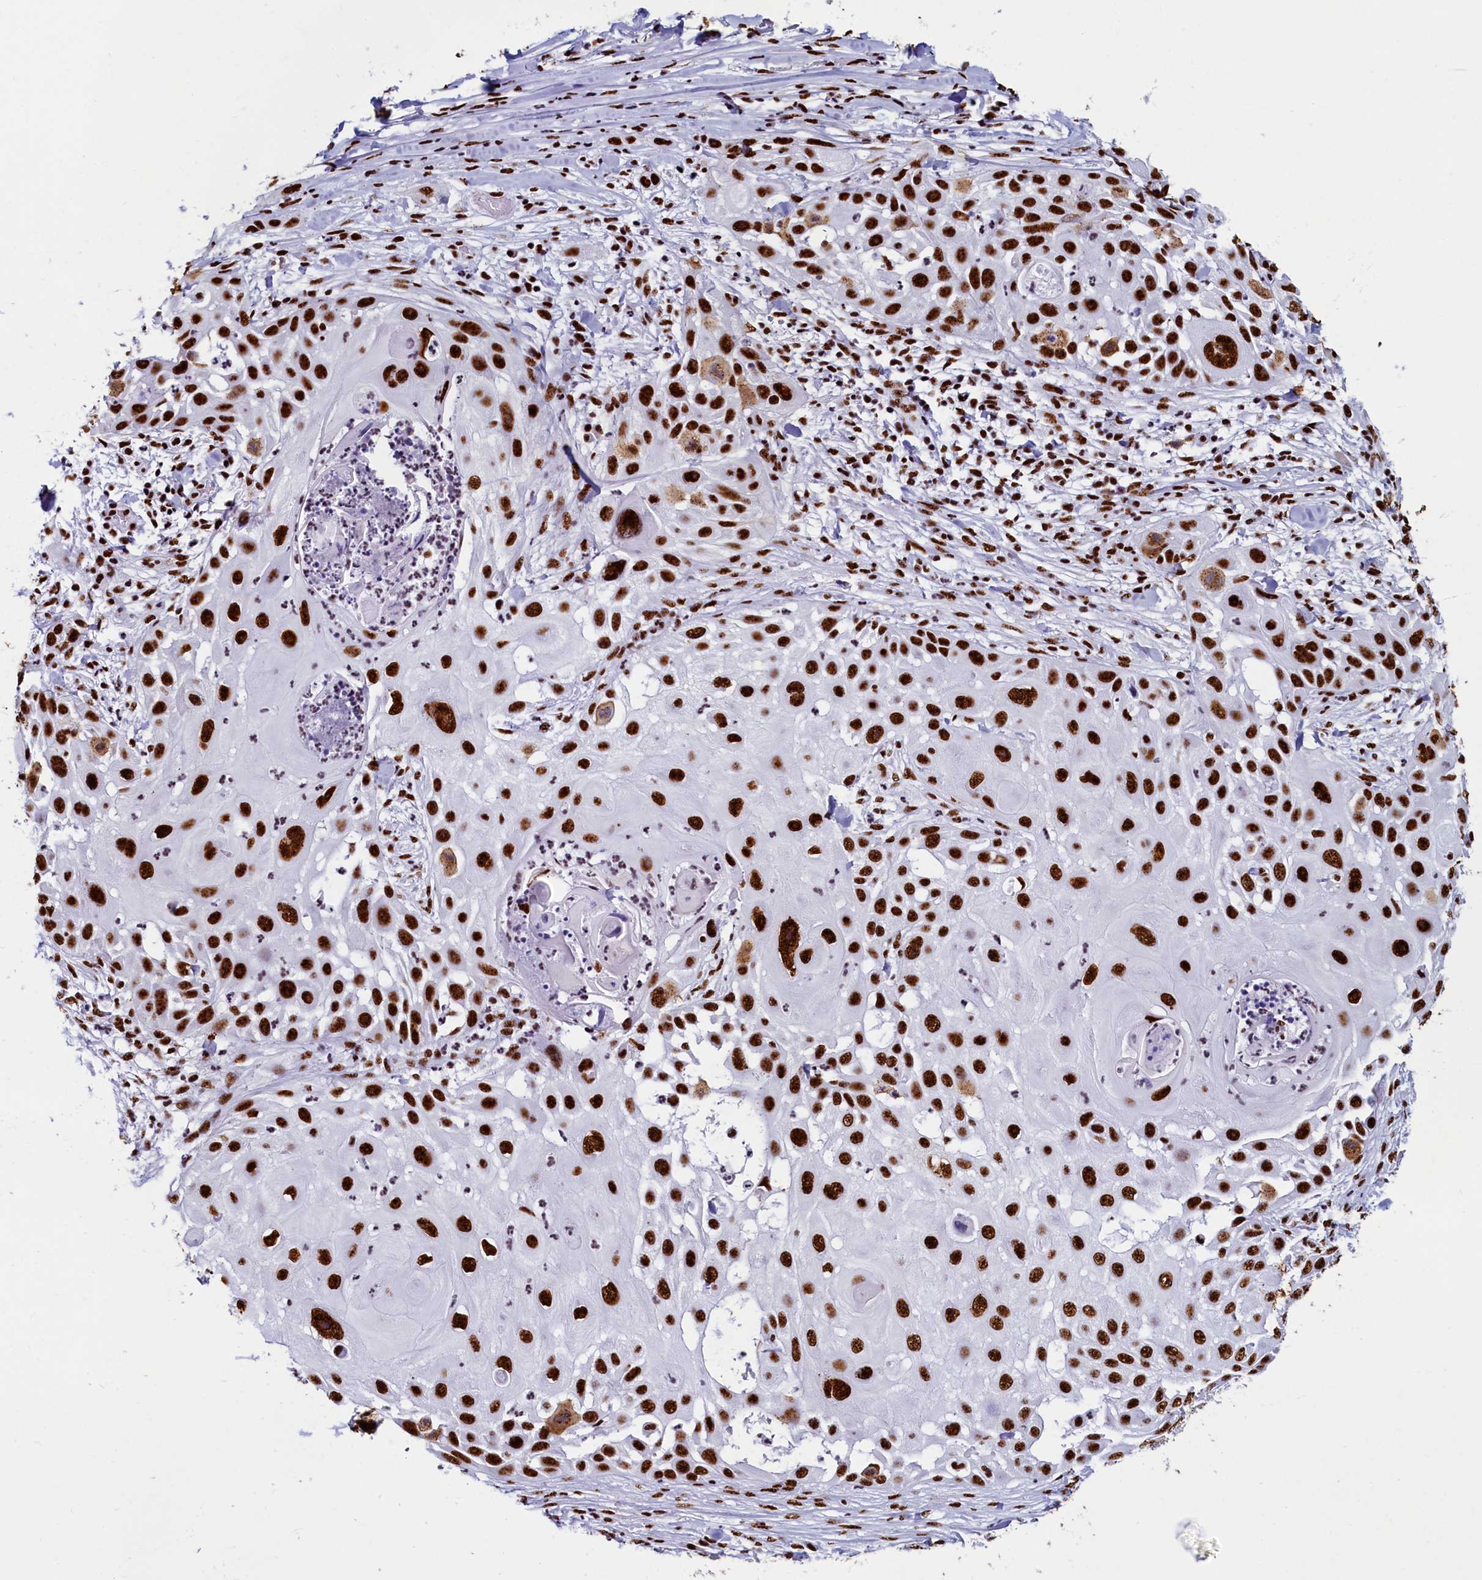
{"staining": {"intensity": "strong", "quantity": ">75%", "location": "nuclear"}, "tissue": "skin cancer", "cell_type": "Tumor cells", "image_type": "cancer", "snomed": [{"axis": "morphology", "description": "Squamous cell carcinoma, NOS"}, {"axis": "topography", "description": "Skin"}], "caption": "Squamous cell carcinoma (skin) stained with immunohistochemistry (IHC) reveals strong nuclear staining in approximately >75% of tumor cells.", "gene": "SRRM2", "patient": {"sex": "female", "age": 44}}